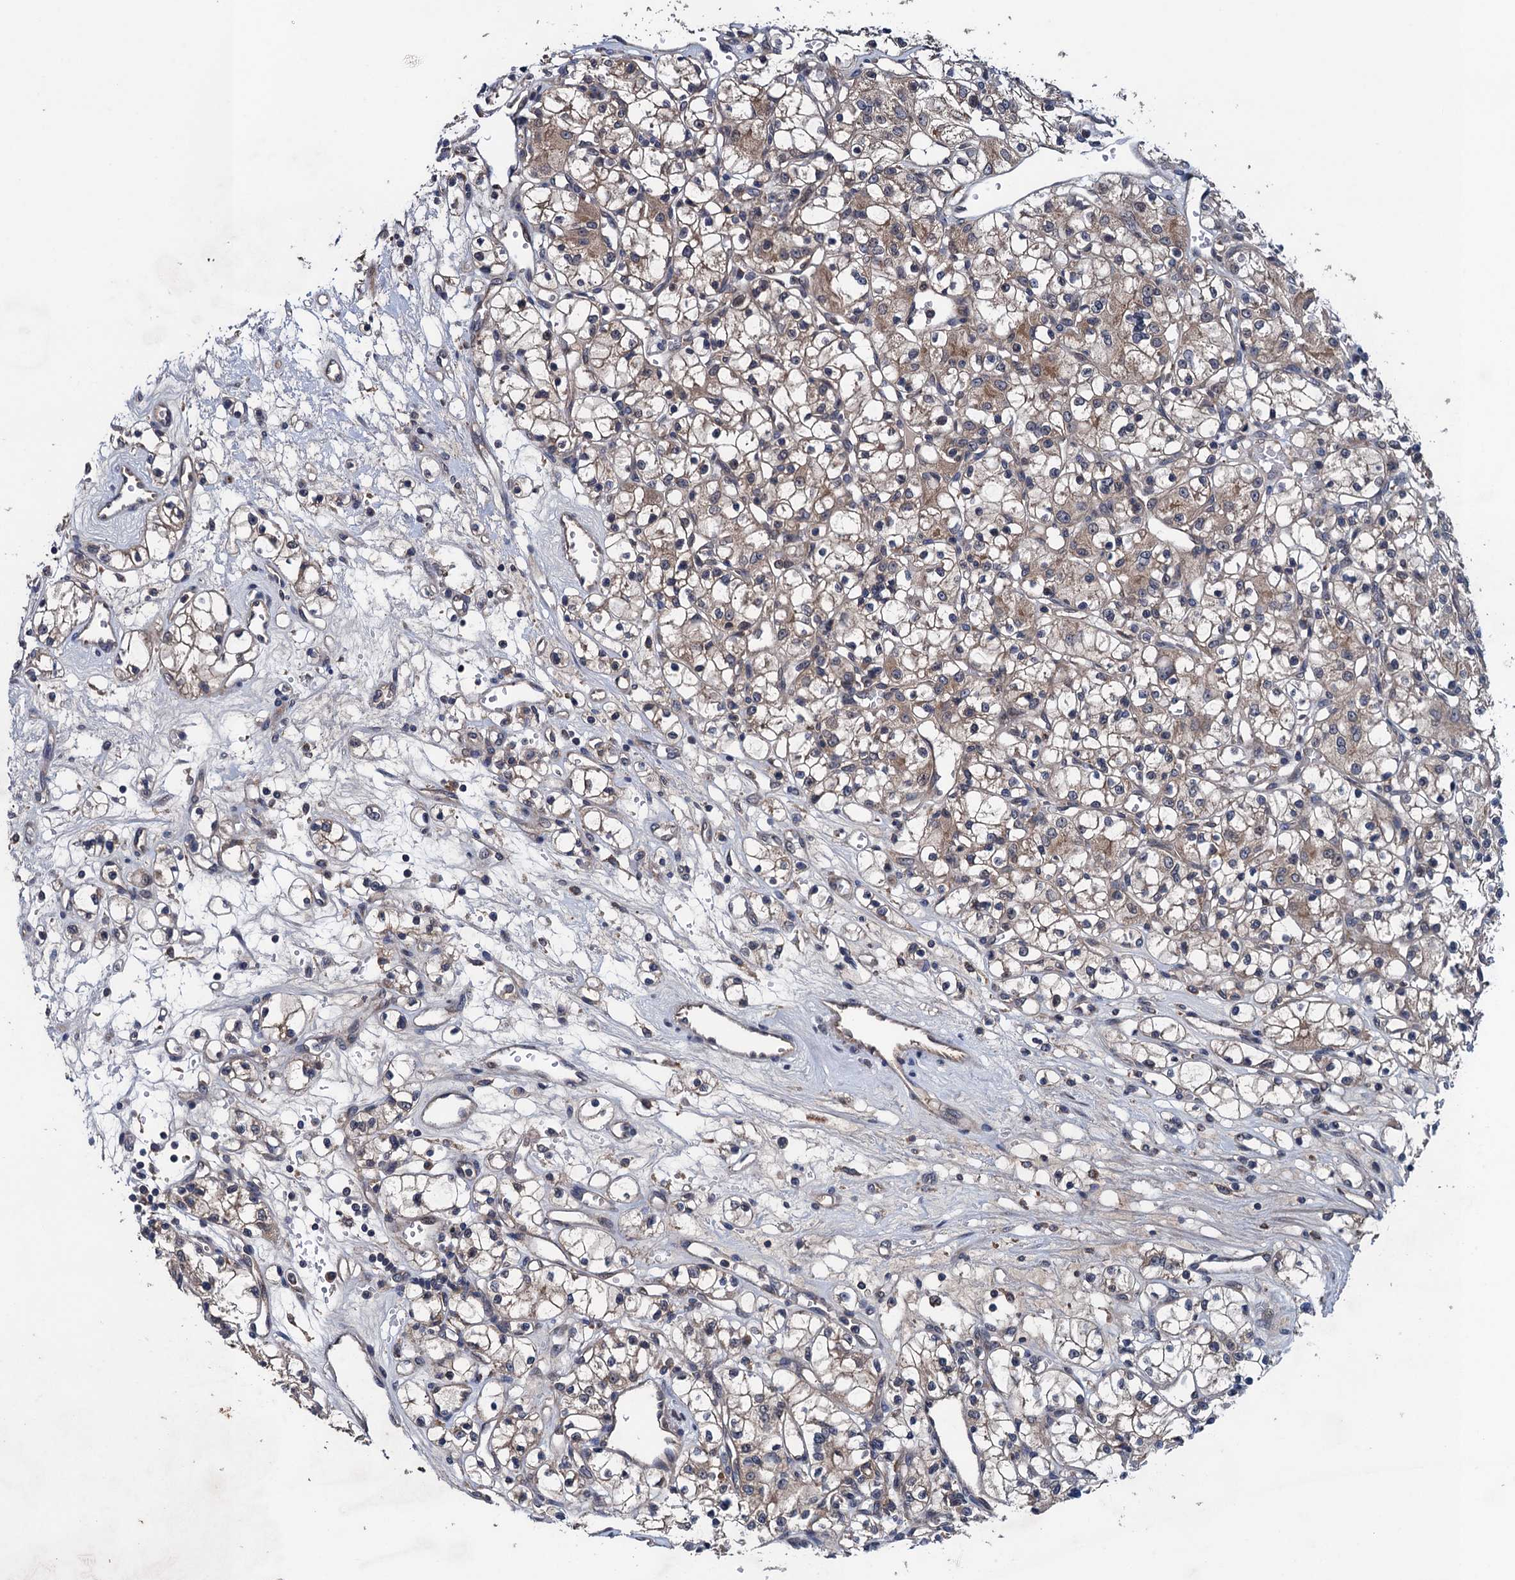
{"staining": {"intensity": "weak", "quantity": ">75%", "location": "cytoplasmic/membranous"}, "tissue": "renal cancer", "cell_type": "Tumor cells", "image_type": "cancer", "snomed": [{"axis": "morphology", "description": "Adenocarcinoma, NOS"}, {"axis": "topography", "description": "Kidney"}], "caption": "The photomicrograph reveals staining of adenocarcinoma (renal), revealing weak cytoplasmic/membranous protein staining (brown color) within tumor cells. (DAB (3,3'-diaminobenzidine) IHC with brightfield microscopy, high magnification).", "gene": "BLTP3B", "patient": {"sex": "female", "age": 59}}